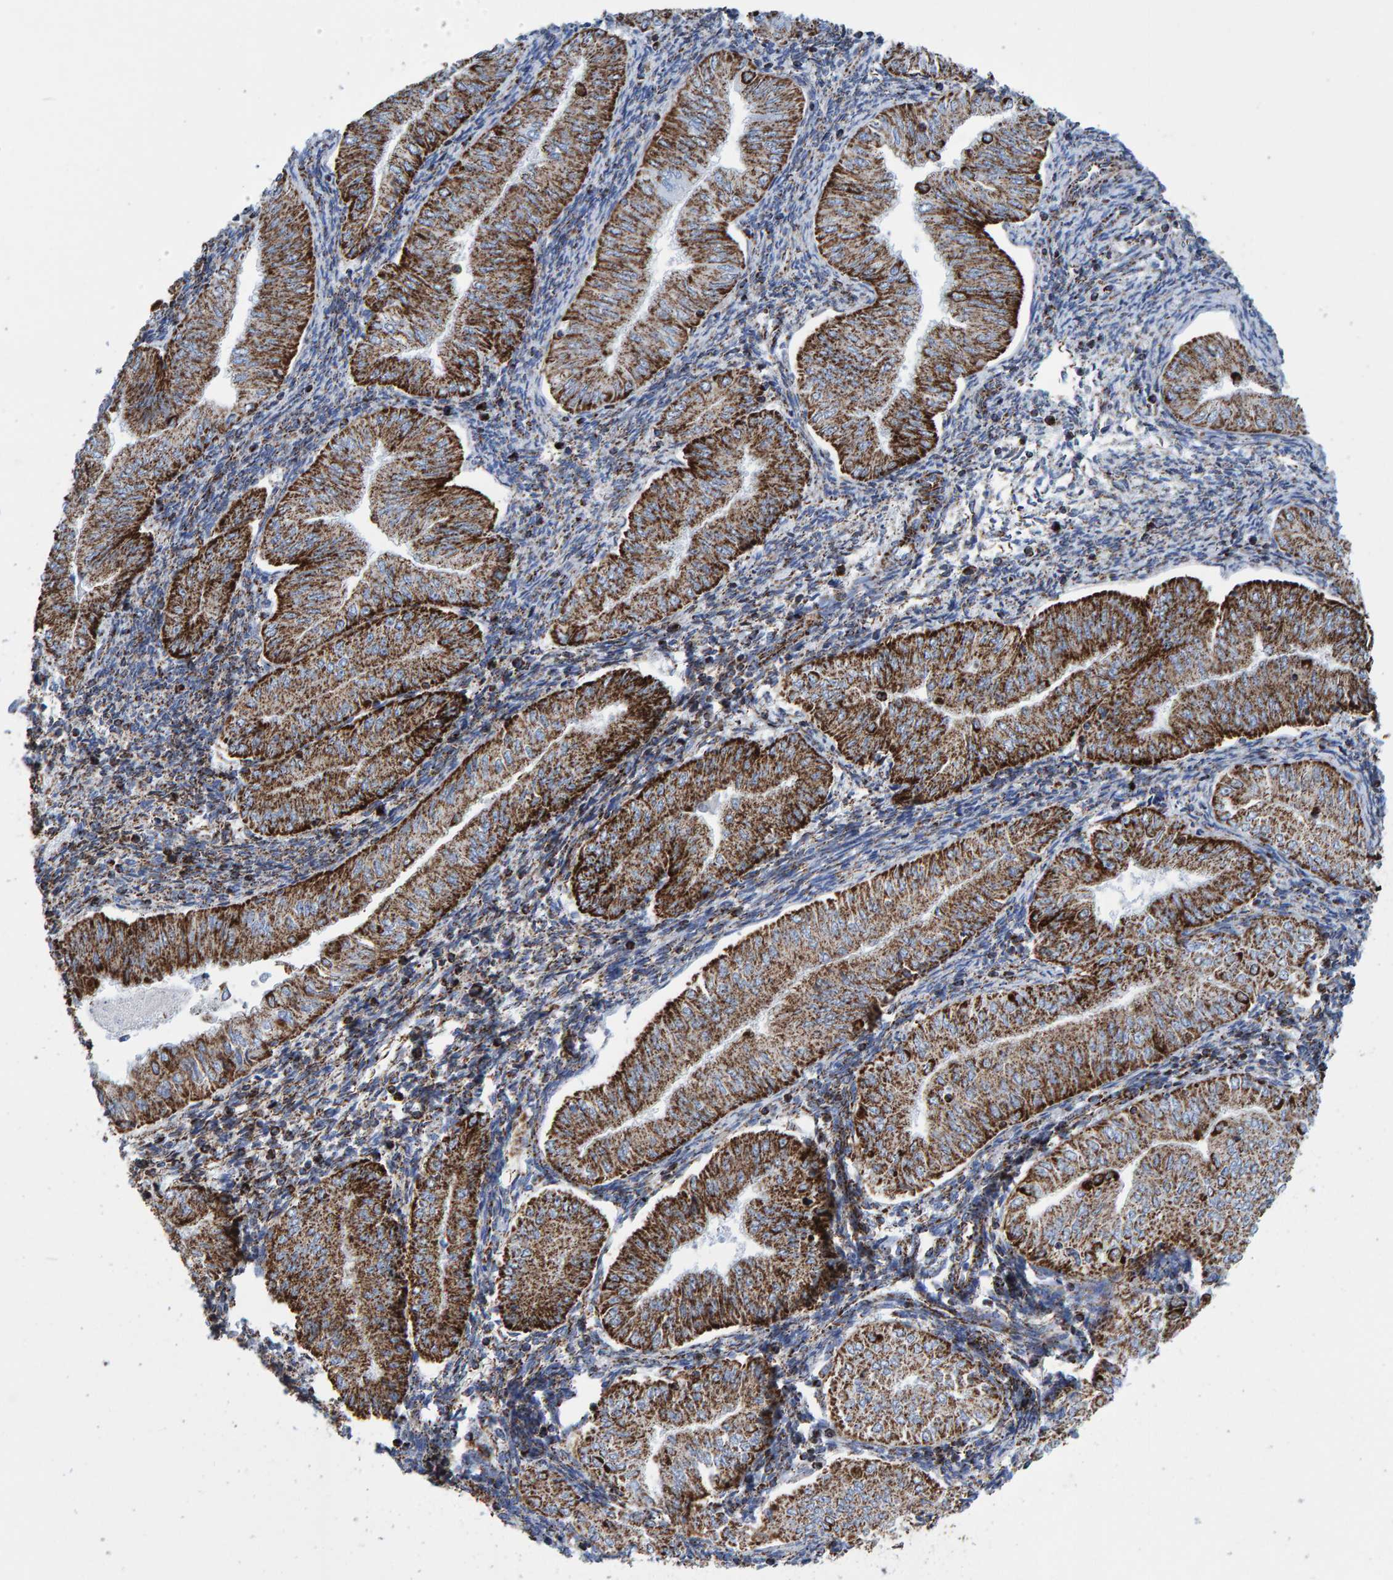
{"staining": {"intensity": "strong", "quantity": ">75%", "location": "cytoplasmic/membranous"}, "tissue": "endometrial cancer", "cell_type": "Tumor cells", "image_type": "cancer", "snomed": [{"axis": "morphology", "description": "Normal tissue, NOS"}, {"axis": "morphology", "description": "Adenocarcinoma, NOS"}, {"axis": "topography", "description": "Endometrium"}], "caption": "Endometrial adenocarcinoma stained for a protein (brown) displays strong cytoplasmic/membranous positive expression in approximately >75% of tumor cells.", "gene": "ENSG00000262660", "patient": {"sex": "female", "age": 53}}